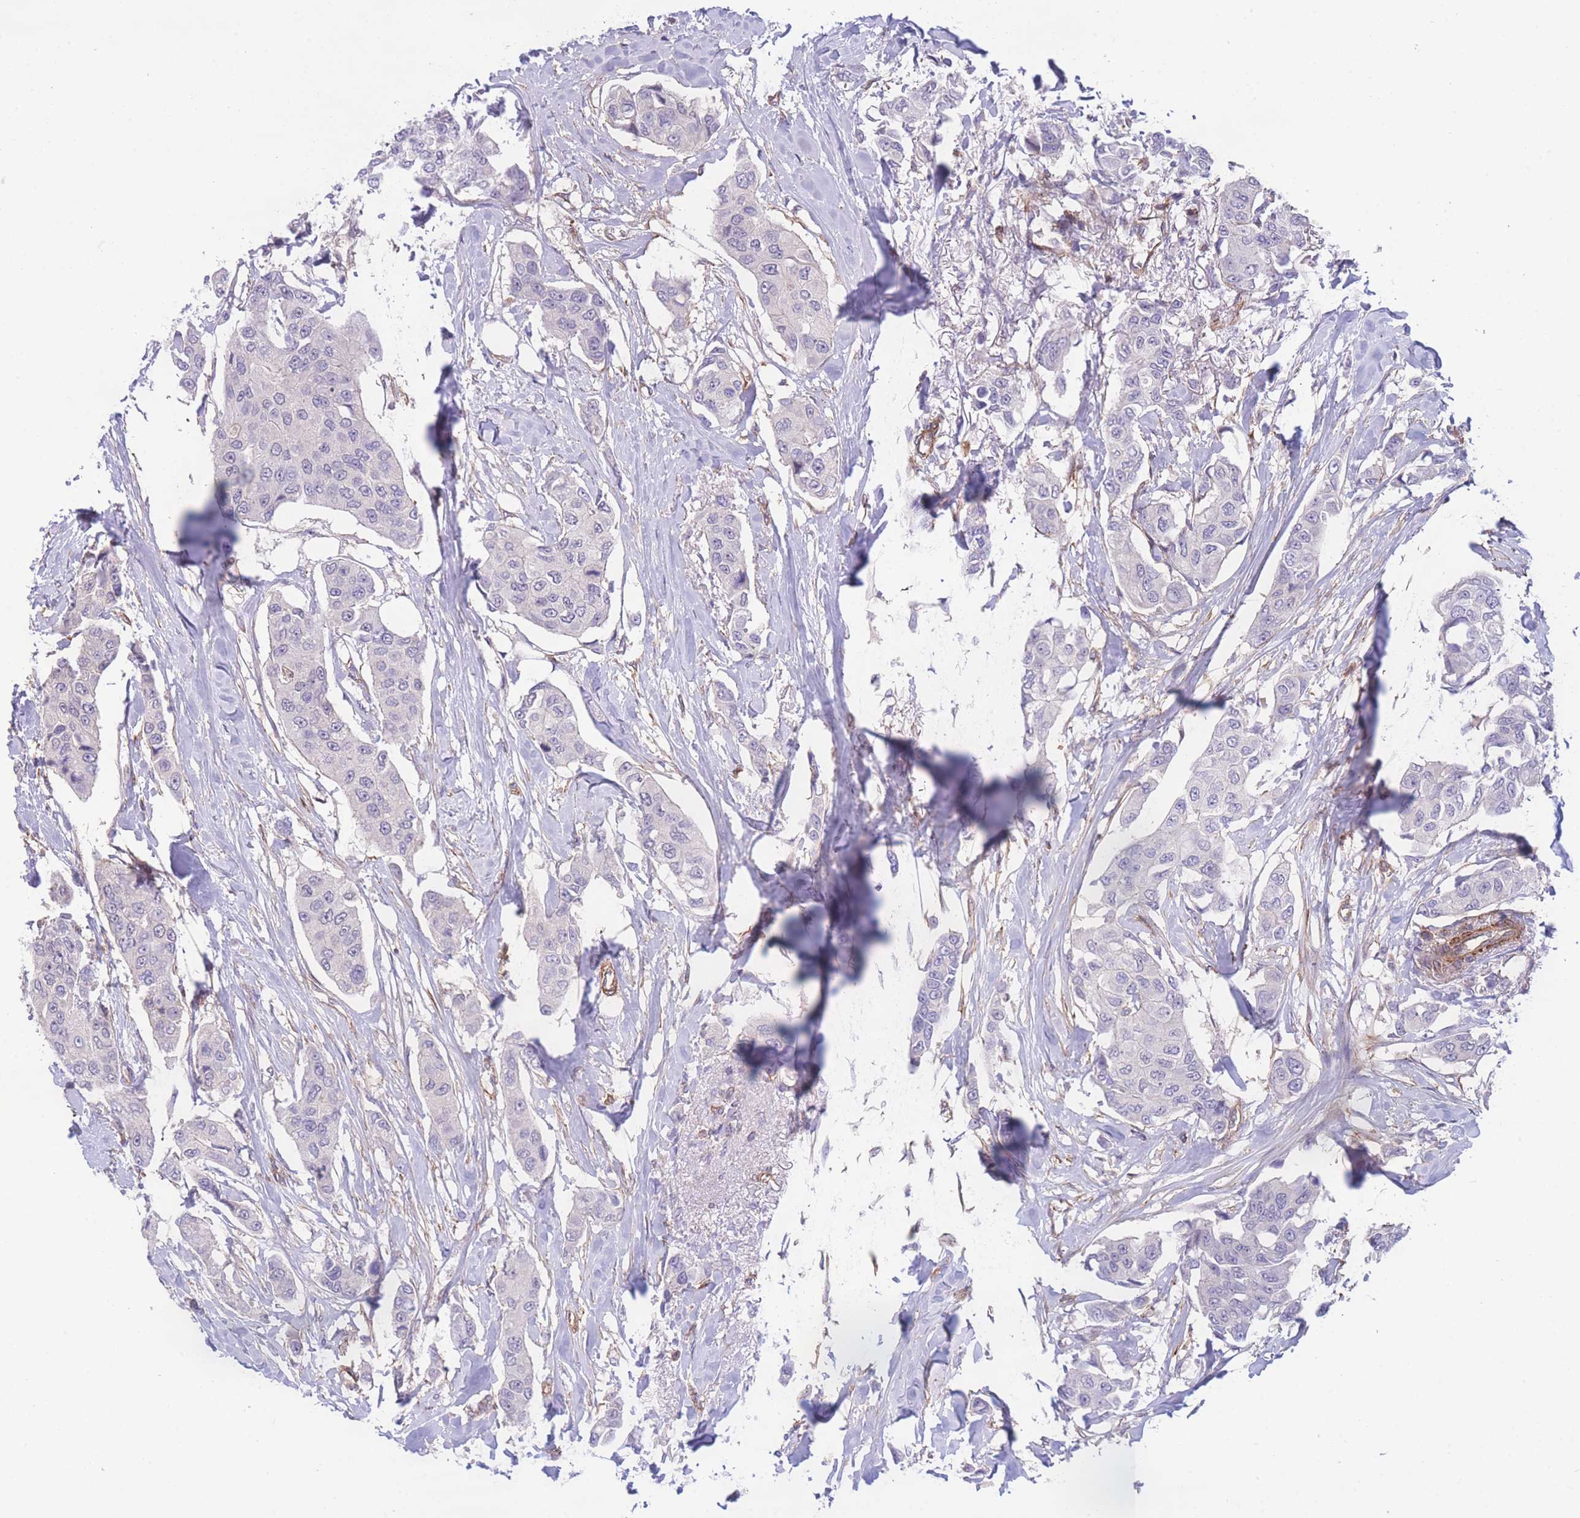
{"staining": {"intensity": "negative", "quantity": "none", "location": "none"}, "tissue": "breast cancer", "cell_type": "Tumor cells", "image_type": "cancer", "snomed": [{"axis": "morphology", "description": "Duct carcinoma"}, {"axis": "topography", "description": "Breast"}], "caption": "There is no significant positivity in tumor cells of breast cancer (intraductal carcinoma). (DAB IHC visualized using brightfield microscopy, high magnification).", "gene": "CDC25B", "patient": {"sex": "female", "age": 80}}